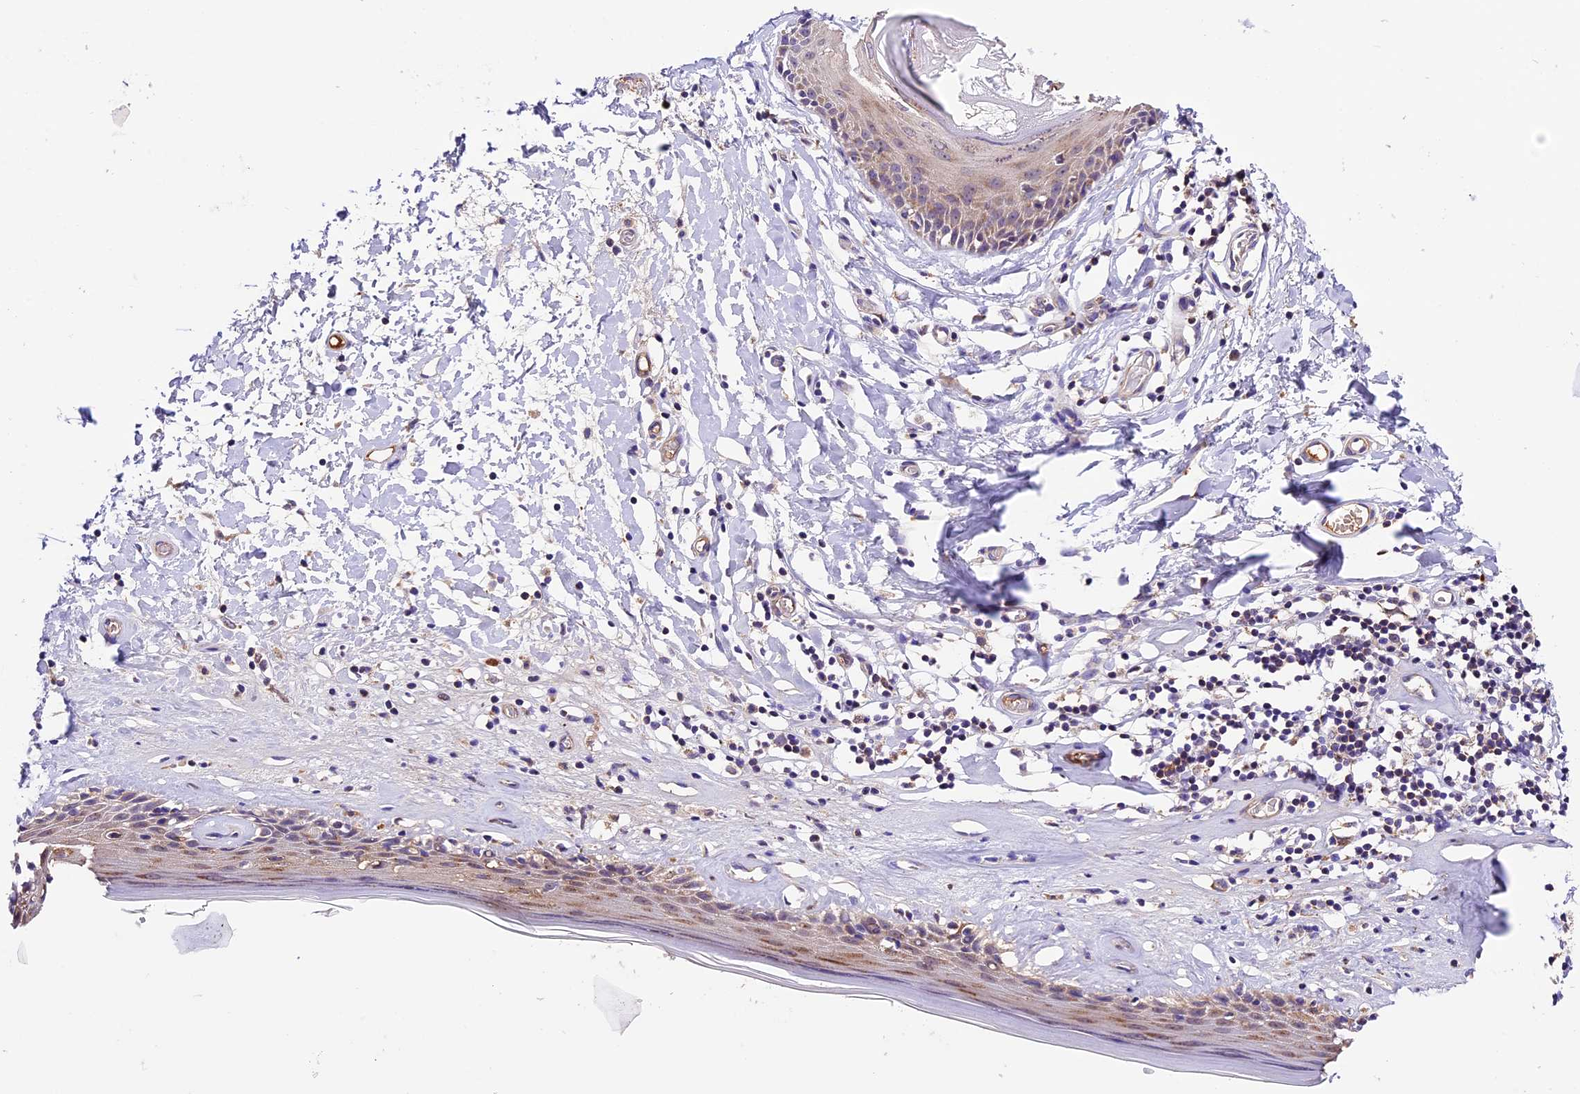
{"staining": {"intensity": "moderate", "quantity": ">75%", "location": "cytoplasmic/membranous"}, "tissue": "skin", "cell_type": "Epidermal cells", "image_type": "normal", "snomed": [{"axis": "morphology", "description": "Normal tissue, NOS"}, {"axis": "topography", "description": "Adipose tissue"}, {"axis": "topography", "description": "Vascular tissue"}, {"axis": "topography", "description": "Vulva"}, {"axis": "topography", "description": "Peripheral nerve tissue"}], "caption": "Protein staining of benign skin demonstrates moderate cytoplasmic/membranous positivity in approximately >75% of epidermal cells. The staining was performed using DAB, with brown indicating positive protein expression. Nuclei are stained blue with hematoxylin.", "gene": "METTL22", "patient": {"sex": "female", "age": 86}}